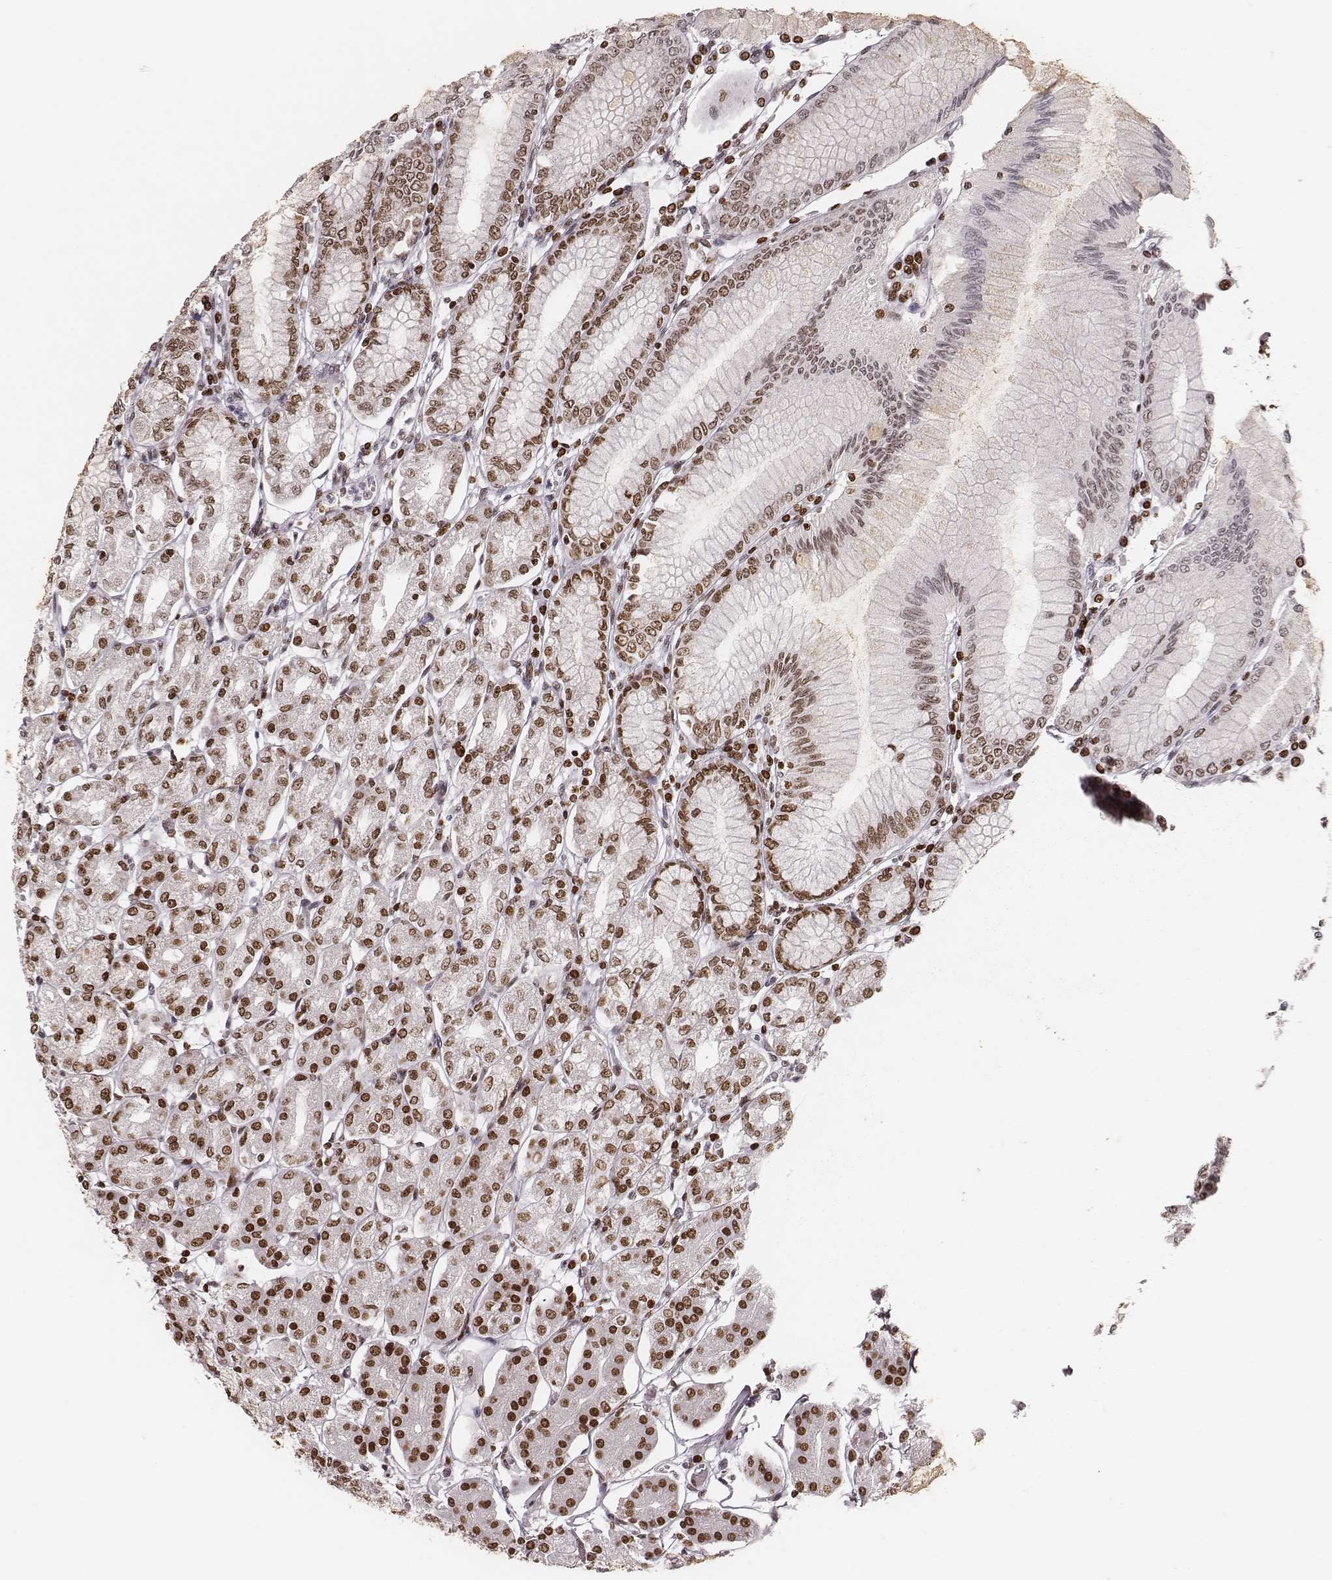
{"staining": {"intensity": "moderate", "quantity": ">75%", "location": "nuclear"}, "tissue": "stomach", "cell_type": "Glandular cells", "image_type": "normal", "snomed": [{"axis": "morphology", "description": "Normal tissue, NOS"}, {"axis": "topography", "description": "Skeletal muscle"}, {"axis": "topography", "description": "Stomach"}], "caption": "Immunohistochemistry photomicrograph of benign stomach: stomach stained using IHC reveals medium levels of moderate protein expression localized specifically in the nuclear of glandular cells, appearing as a nuclear brown color.", "gene": "PARP1", "patient": {"sex": "female", "age": 57}}